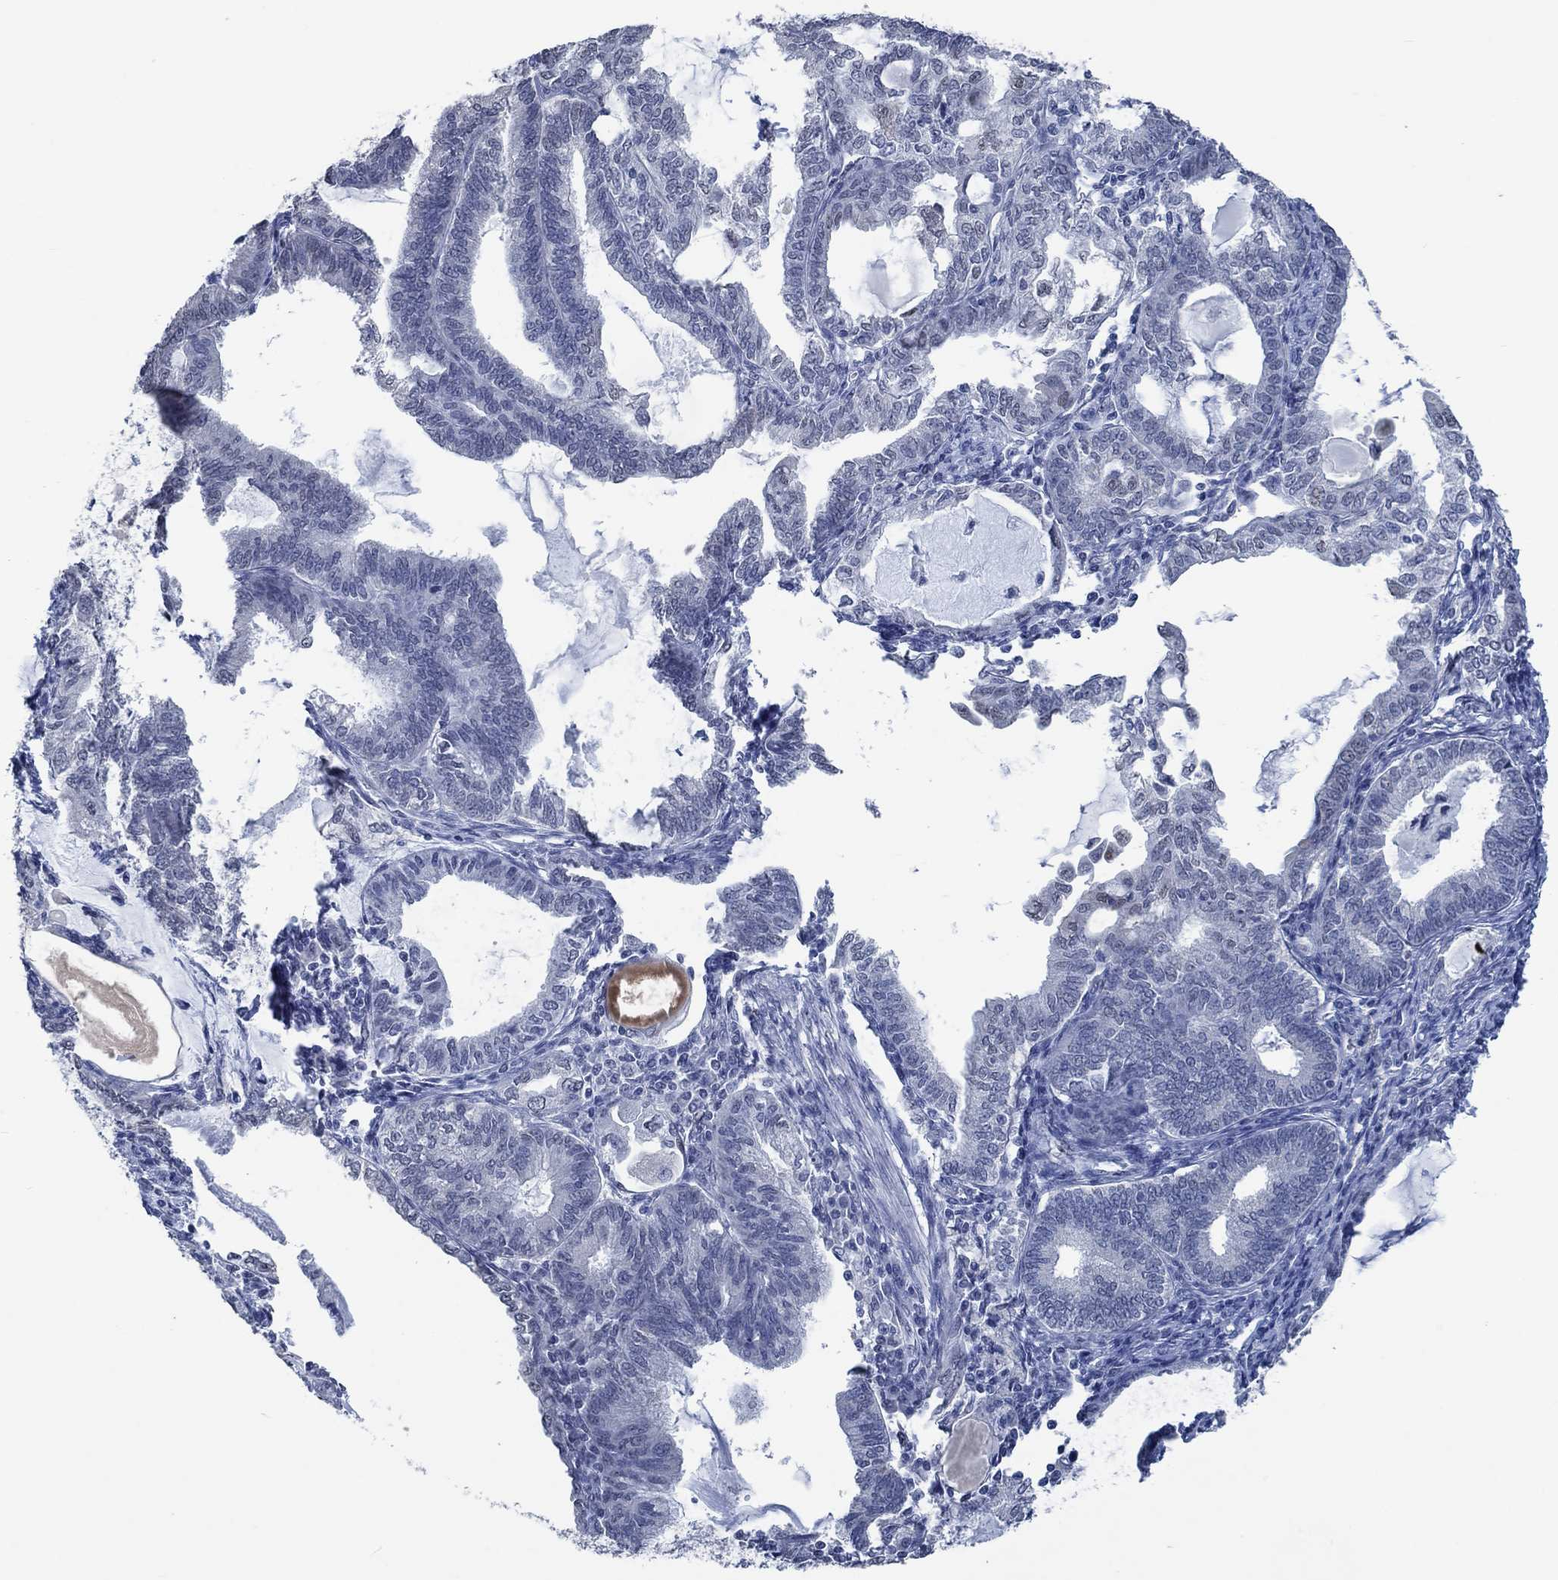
{"staining": {"intensity": "negative", "quantity": "none", "location": "none"}, "tissue": "endometrial cancer", "cell_type": "Tumor cells", "image_type": "cancer", "snomed": [{"axis": "morphology", "description": "Adenocarcinoma, NOS"}, {"axis": "topography", "description": "Endometrium"}], "caption": "Micrograph shows no protein staining in tumor cells of adenocarcinoma (endometrial) tissue.", "gene": "OBSCN", "patient": {"sex": "female", "age": 86}}